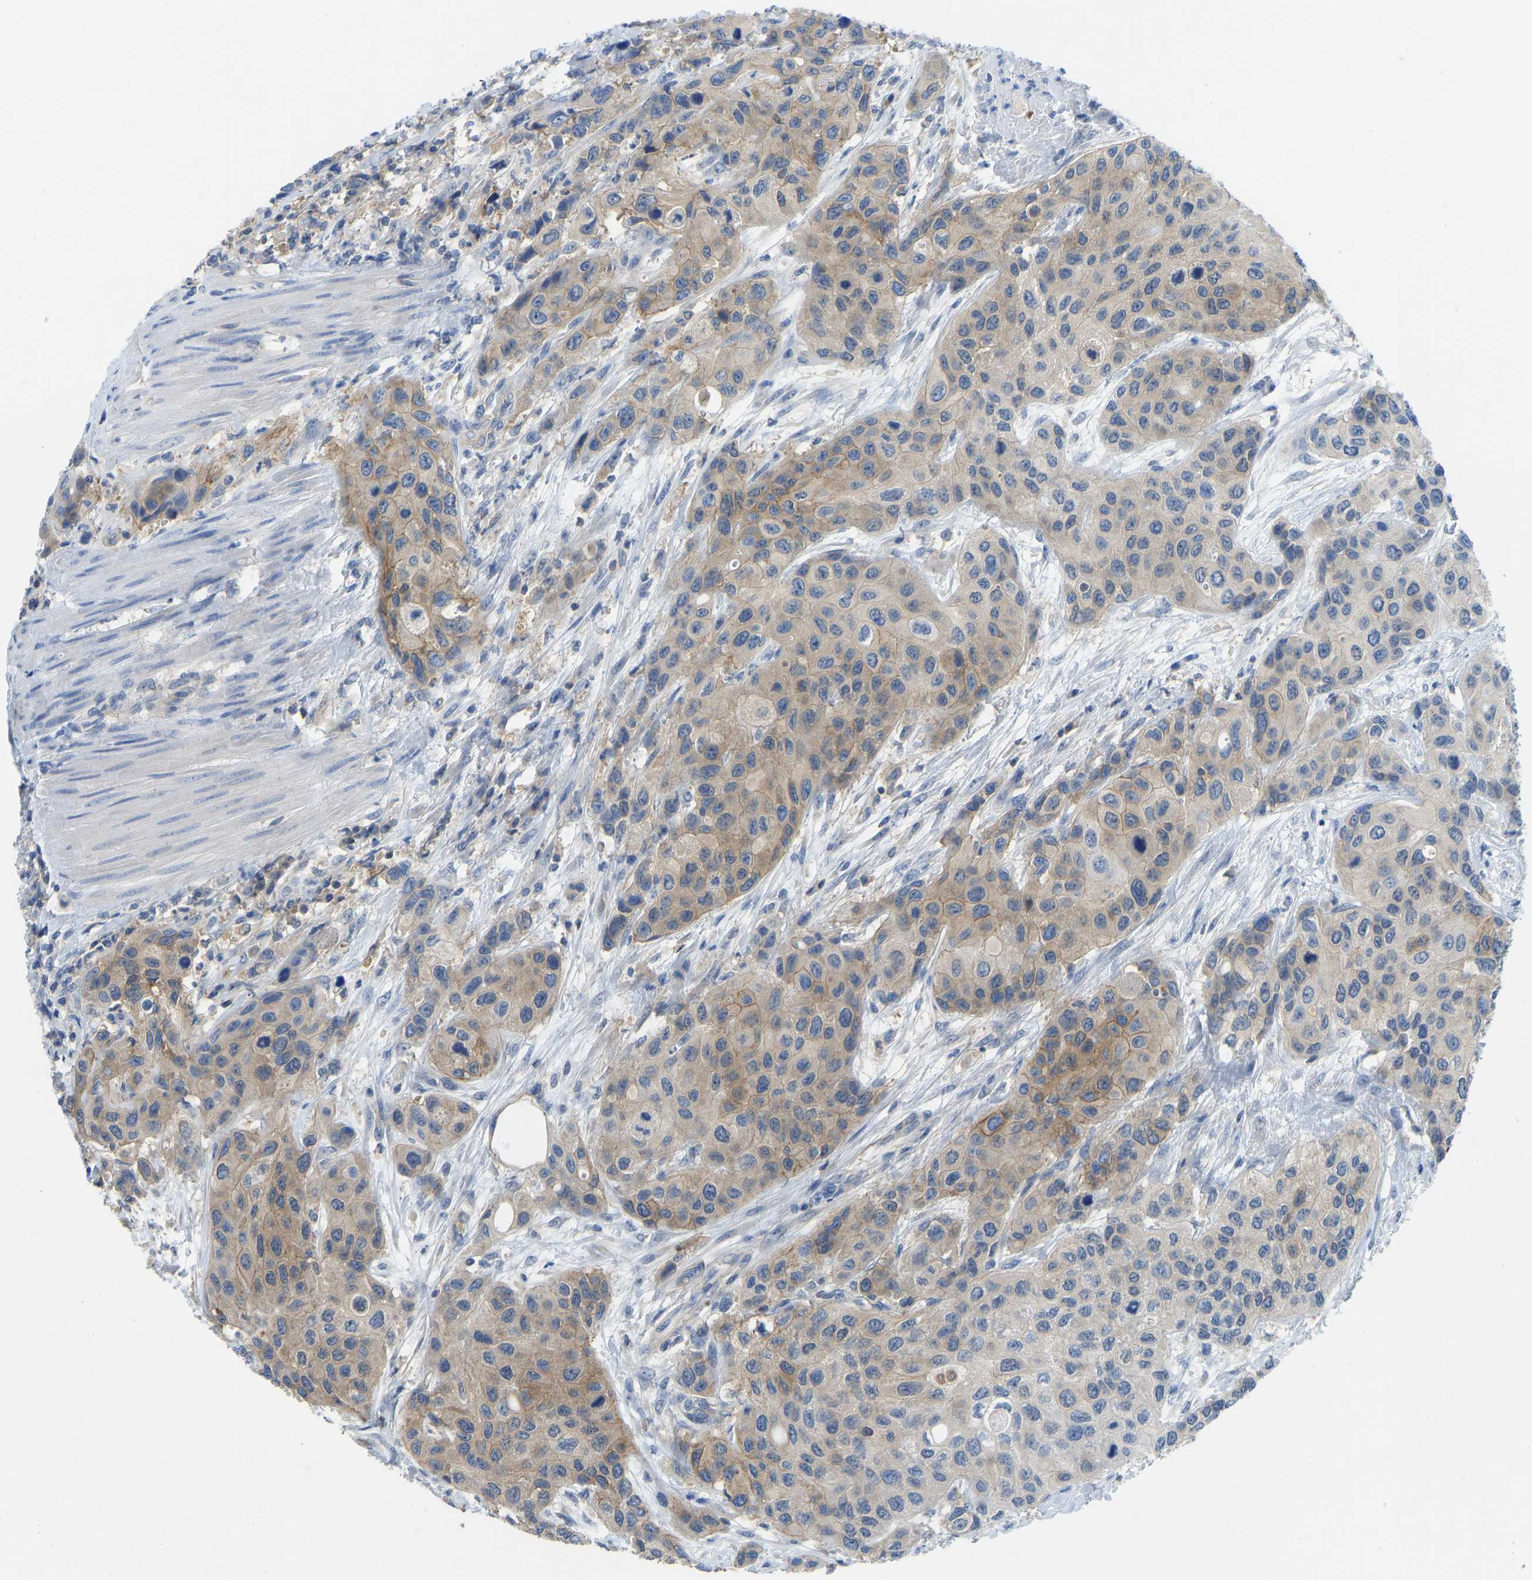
{"staining": {"intensity": "moderate", "quantity": "25%-75%", "location": "cytoplasmic/membranous"}, "tissue": "urothelial cancer", "cell_type": "Tumor cells", "image_type": "cancer", "snomed": [{"axis": "morphology", "description": "Urothelial carcinoma, High grade"}, {"axis": "topography", "description": "Urinary bladder"}], "caption": "This is an image of immunohistochemistry (IHC) staining of urothelial cancer, which shows moderate positivity in the cytoplasmic/membranous of tumor cells.", "gene": "NDRG3", "patient": {"sex": "female", "age": 56}}